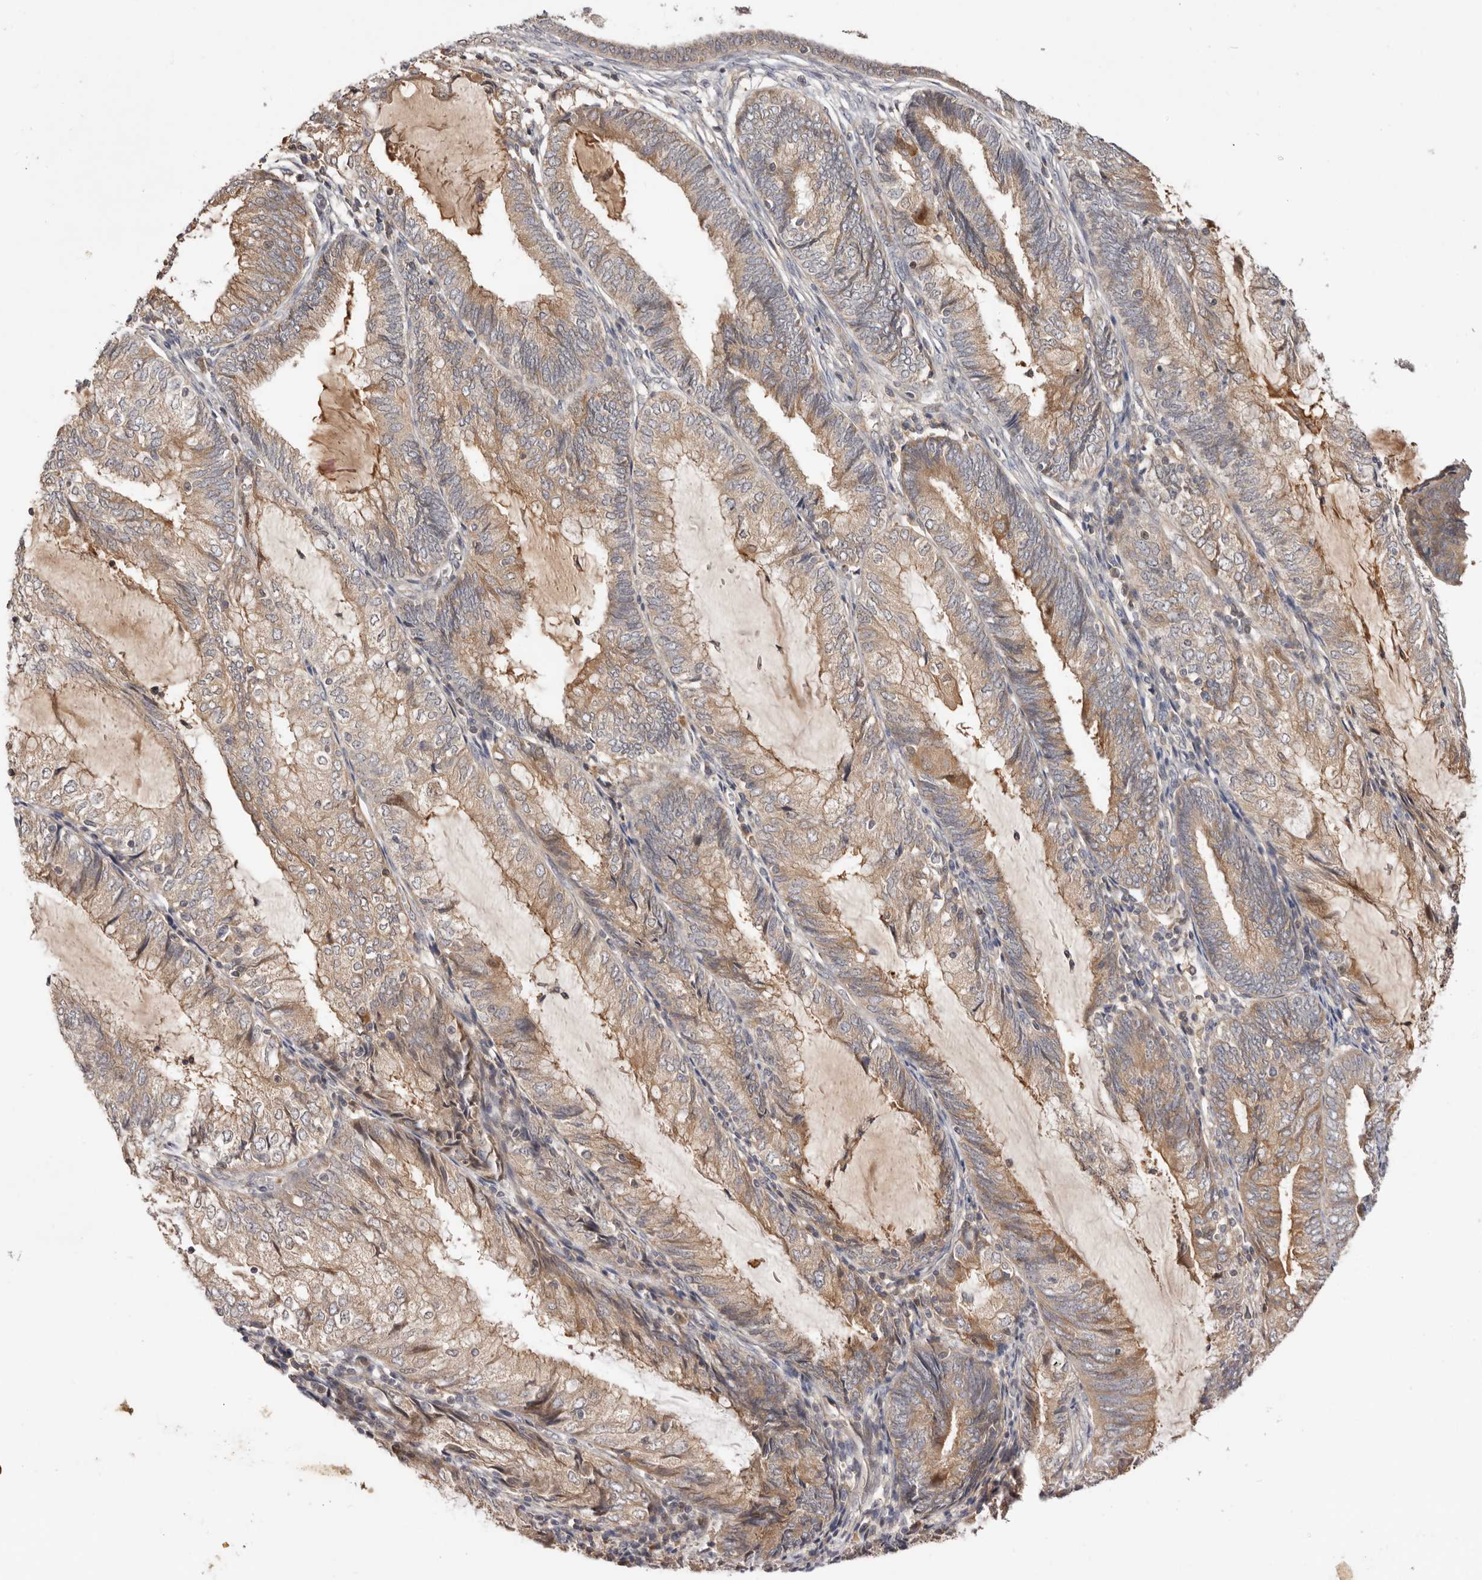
{"staining": {"intensity": "moderate", "quantity": ">75%", "location": "cytoplasmic/membranous"}, "tissue": "endometrial cancer", "cell_type": "Tumor cells", "image_type": "cancer", "snomed": [{"axis": "morphology", "description": "Adenocarcinoma, NOS"}, {"axis": "topography", "description": "Endometrium"}], "caption": "Human endometrial cancer (adenocarcinoma) stained with a protein marker reveals moderate staining in tumor cells.", "gene": "DOP1A", "patient": {"sex": "female", "age": 81}}